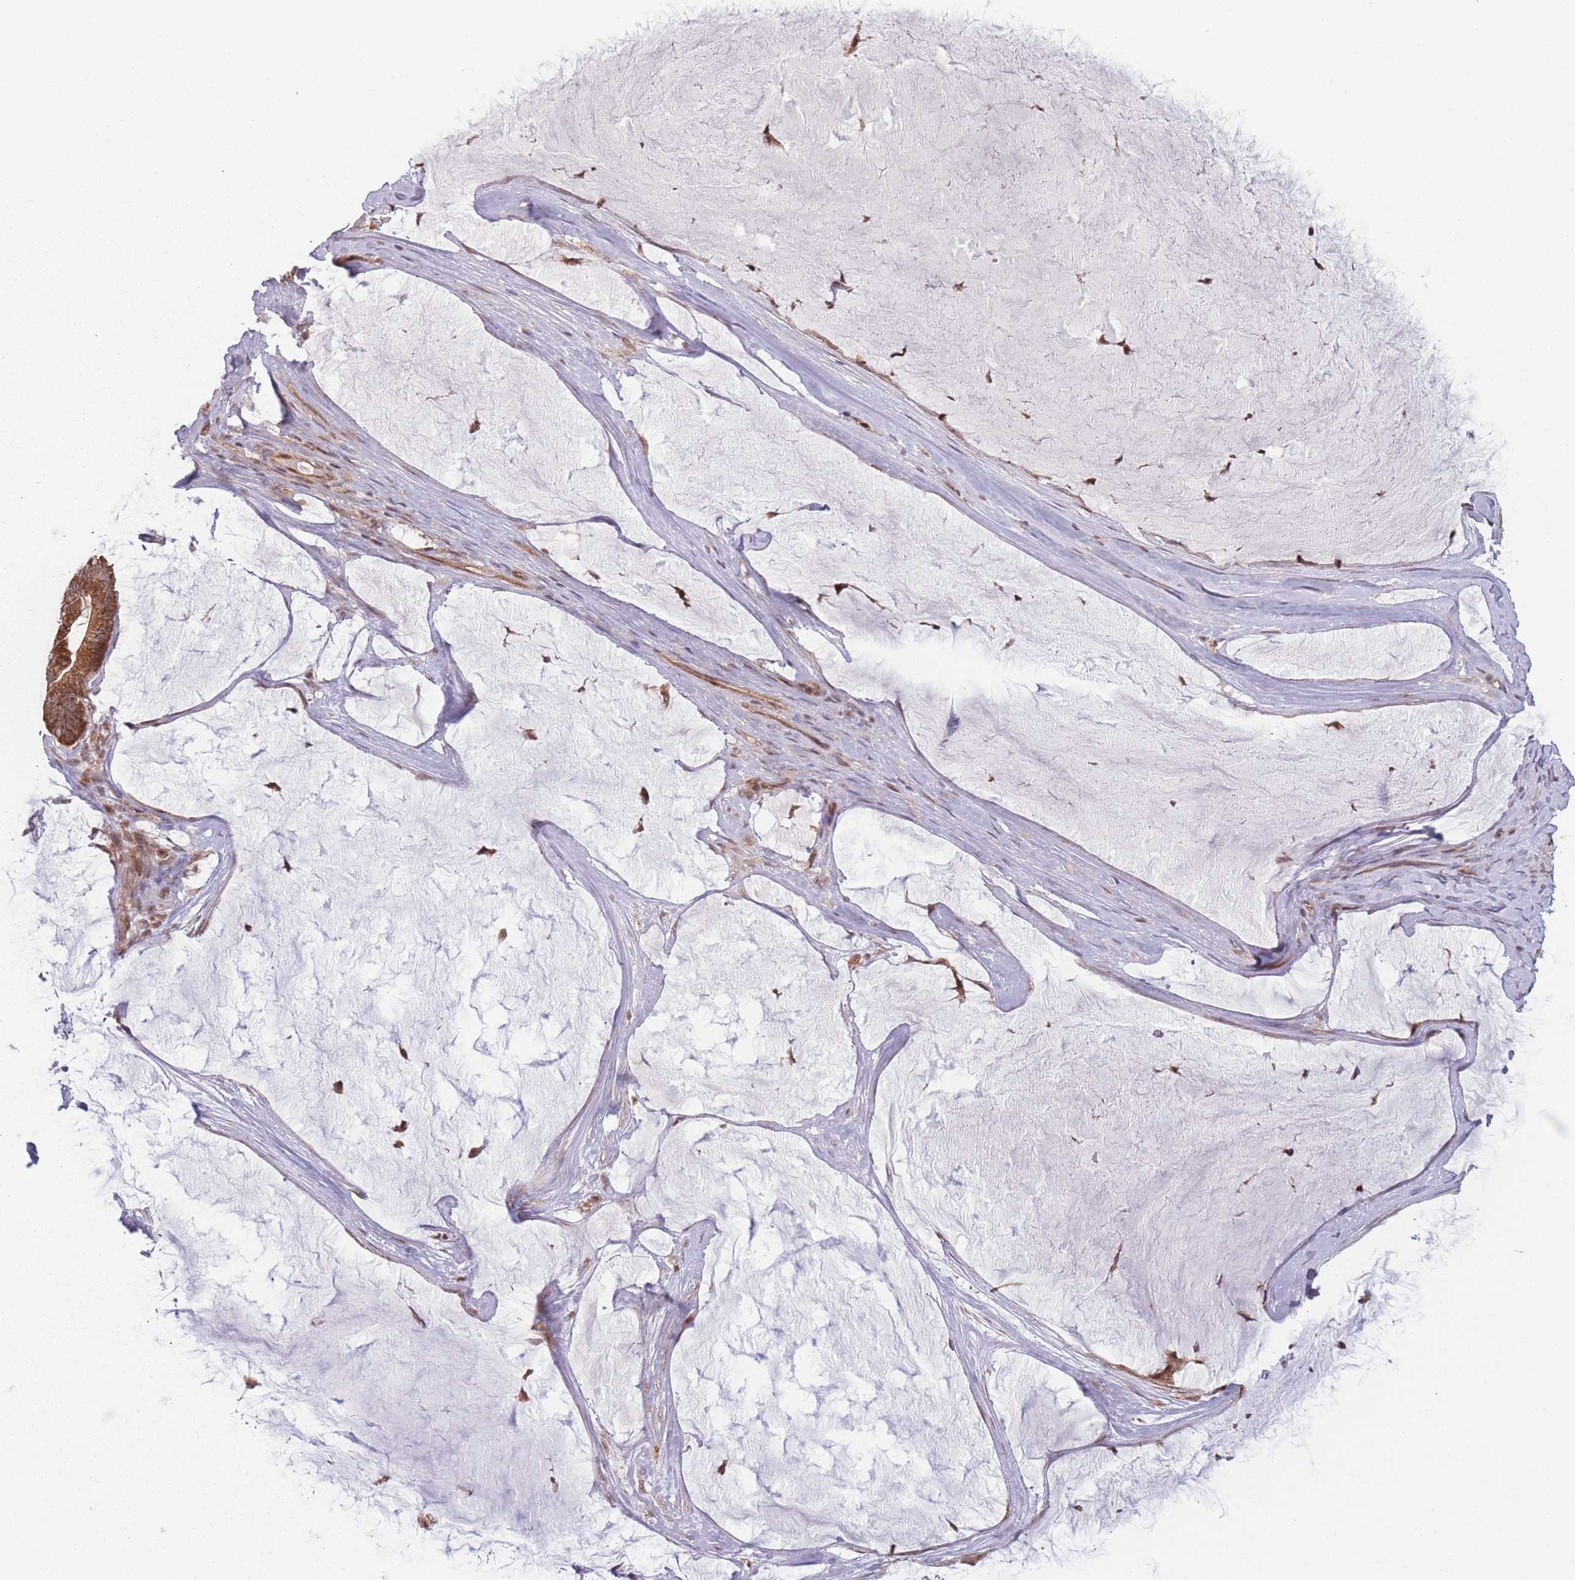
{"staining": {"intensity": "strong", "quantity": ">75%", "location": "cytoplasmic/membranous"}, "tissue": "ovarian cancer", "cell_type": "Tumor cells", "image_type": "cancer", "snomed": [{"axis": "morphology", "description": "Cystadenocarcinoma, mucinous, NOS"}, {"axis": "topography", "description": "Ovary"}], "caption": "DAB immunohistochemical staining of human ovarian cancer reveals strong cytoplasmic/membranous protein positivity in about >75% of tumor cells.", "gene": "RPS18", "patient": {"sex": "female", "age": 61}}